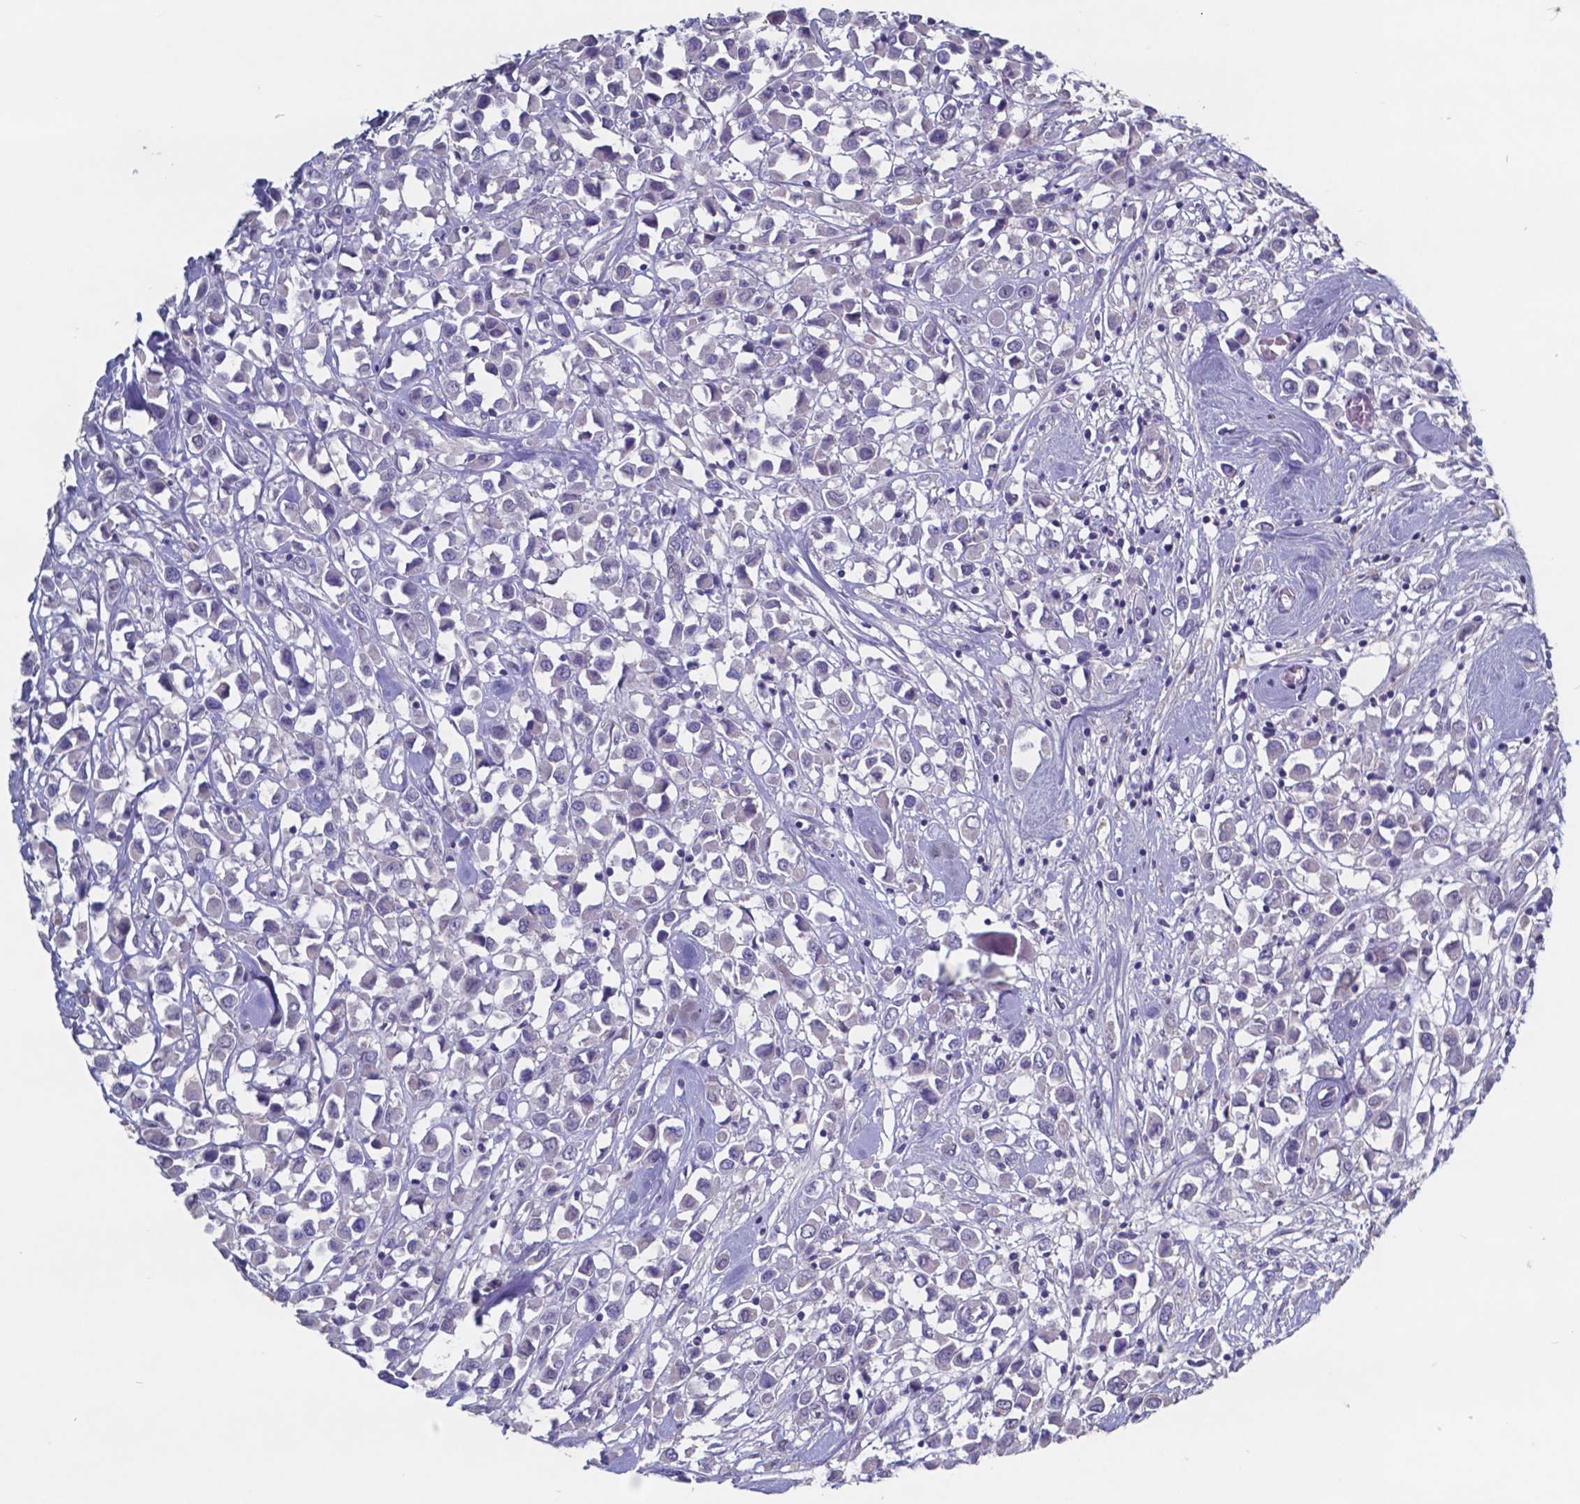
{"staining": {"intensity": "negative", "quantity": "none", "location": "none"}, "tissue": "breast cancer", "cell_type": "Tumor cells", "image_type": "cancer", "snomed": [{"axis": "morphology", "description": "Duct carcinoma"}, {"axis": "topography", "description": "Breast"}], "caption": "Human infiltrating ductal carcinoma (breast) stained for a protein using IHC exhibits no positivity in tumor cells.", "gene": "TTR", "patient": {"sex": "female", "age": 61}}